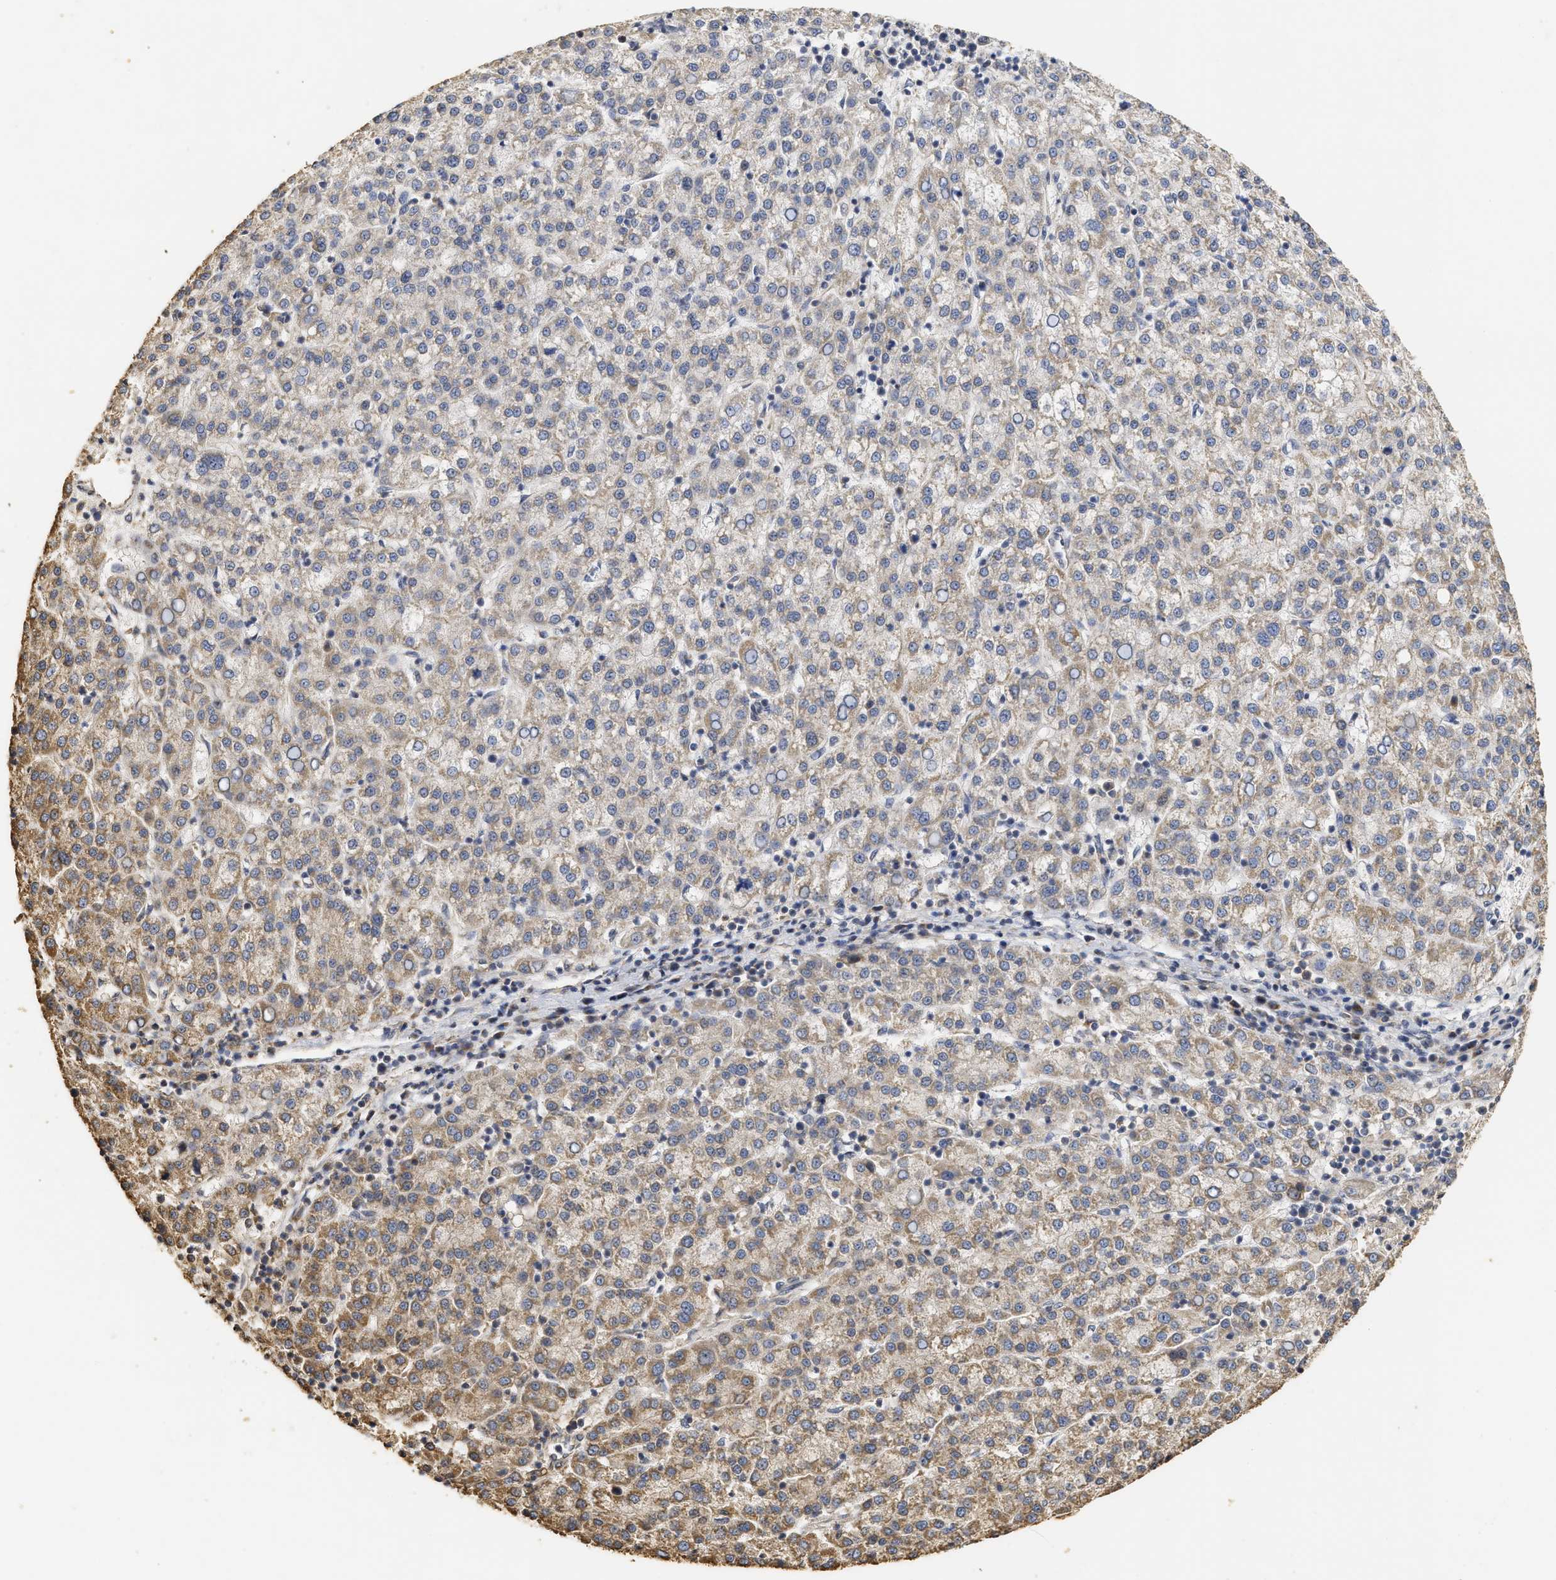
{"staining": {"intensity": "moderate", "quantity": "<25%", "location": "cytoplasmic/membranous"}, "tissue": "liver cancer", "cell_type": "Tumor cells", "image_type": "cancer", "snomed": [{"axis": "morphology", "description": "Carcinoma, Hepatocellular, NOS"}, {"axis": "topography", "description": "Liver"}], "caption": "Human liver cancer (hepatocellular carcinoma) stained with a brown dye displays moderate cytoplasmic/membranous positive expression in approximately <25% of tumor cells.", "gene": "NAV1", "patient": {"sex": "female", "age": 58}}